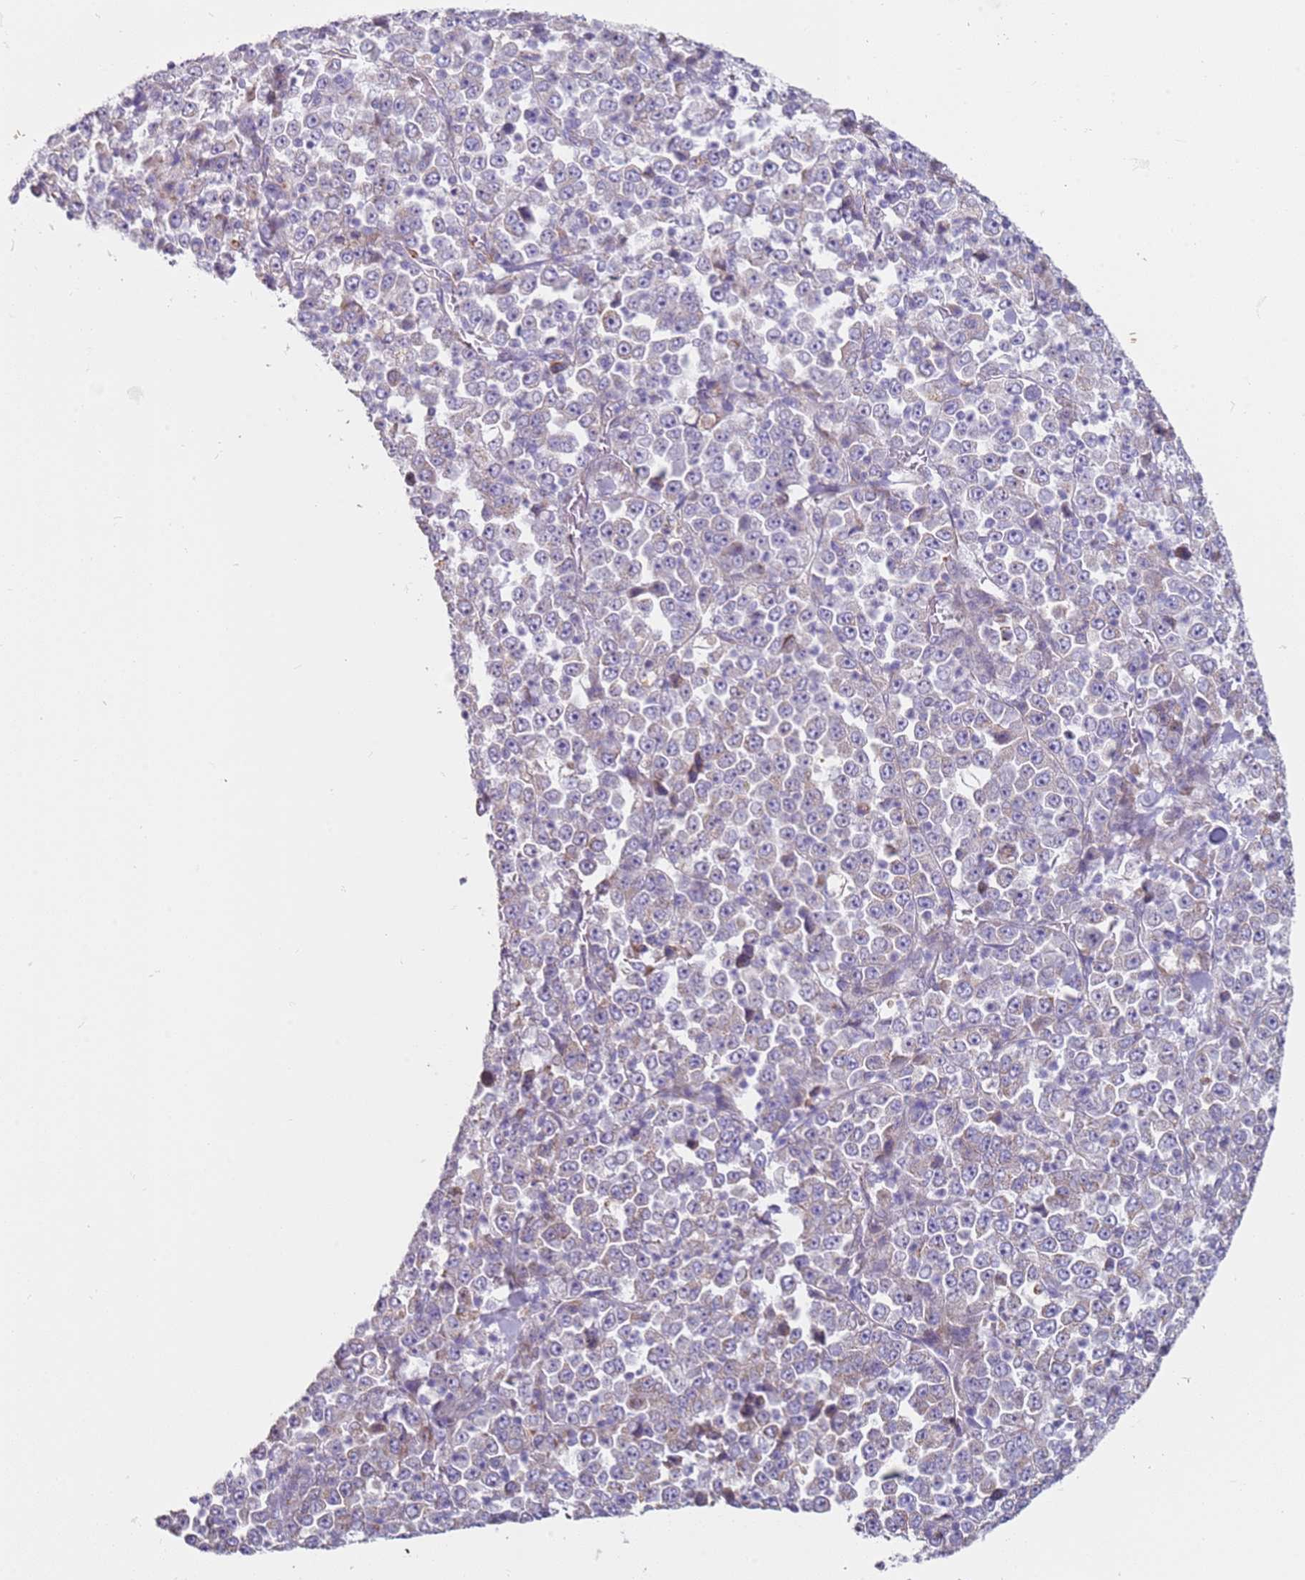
{"staining": {"intensity": "weak", "quantity": "<25%", "location": "cytoplasmic/membranous"}, "tissue": "stomach cancer", "cell_type": "Tumor cells", "image_type": "cancer", "snomed": [{"axis": "morphology", "description": "Normal tissue, NOS"}, {"axis": "morphology", "description": "Adenocarcinoma, NOS"}, {"axis": "topography", "description": "Stomach, upper"}, {"axis": "topography", "description": "Stomach"}], "caption": "Stomach cancer (adenocarcinoma) stained for a protein using immunohistochemistry (IHC) shows no staining tumor cells.", "gene": "ALS2", "patient": {"sex": "male", "age": 59}}